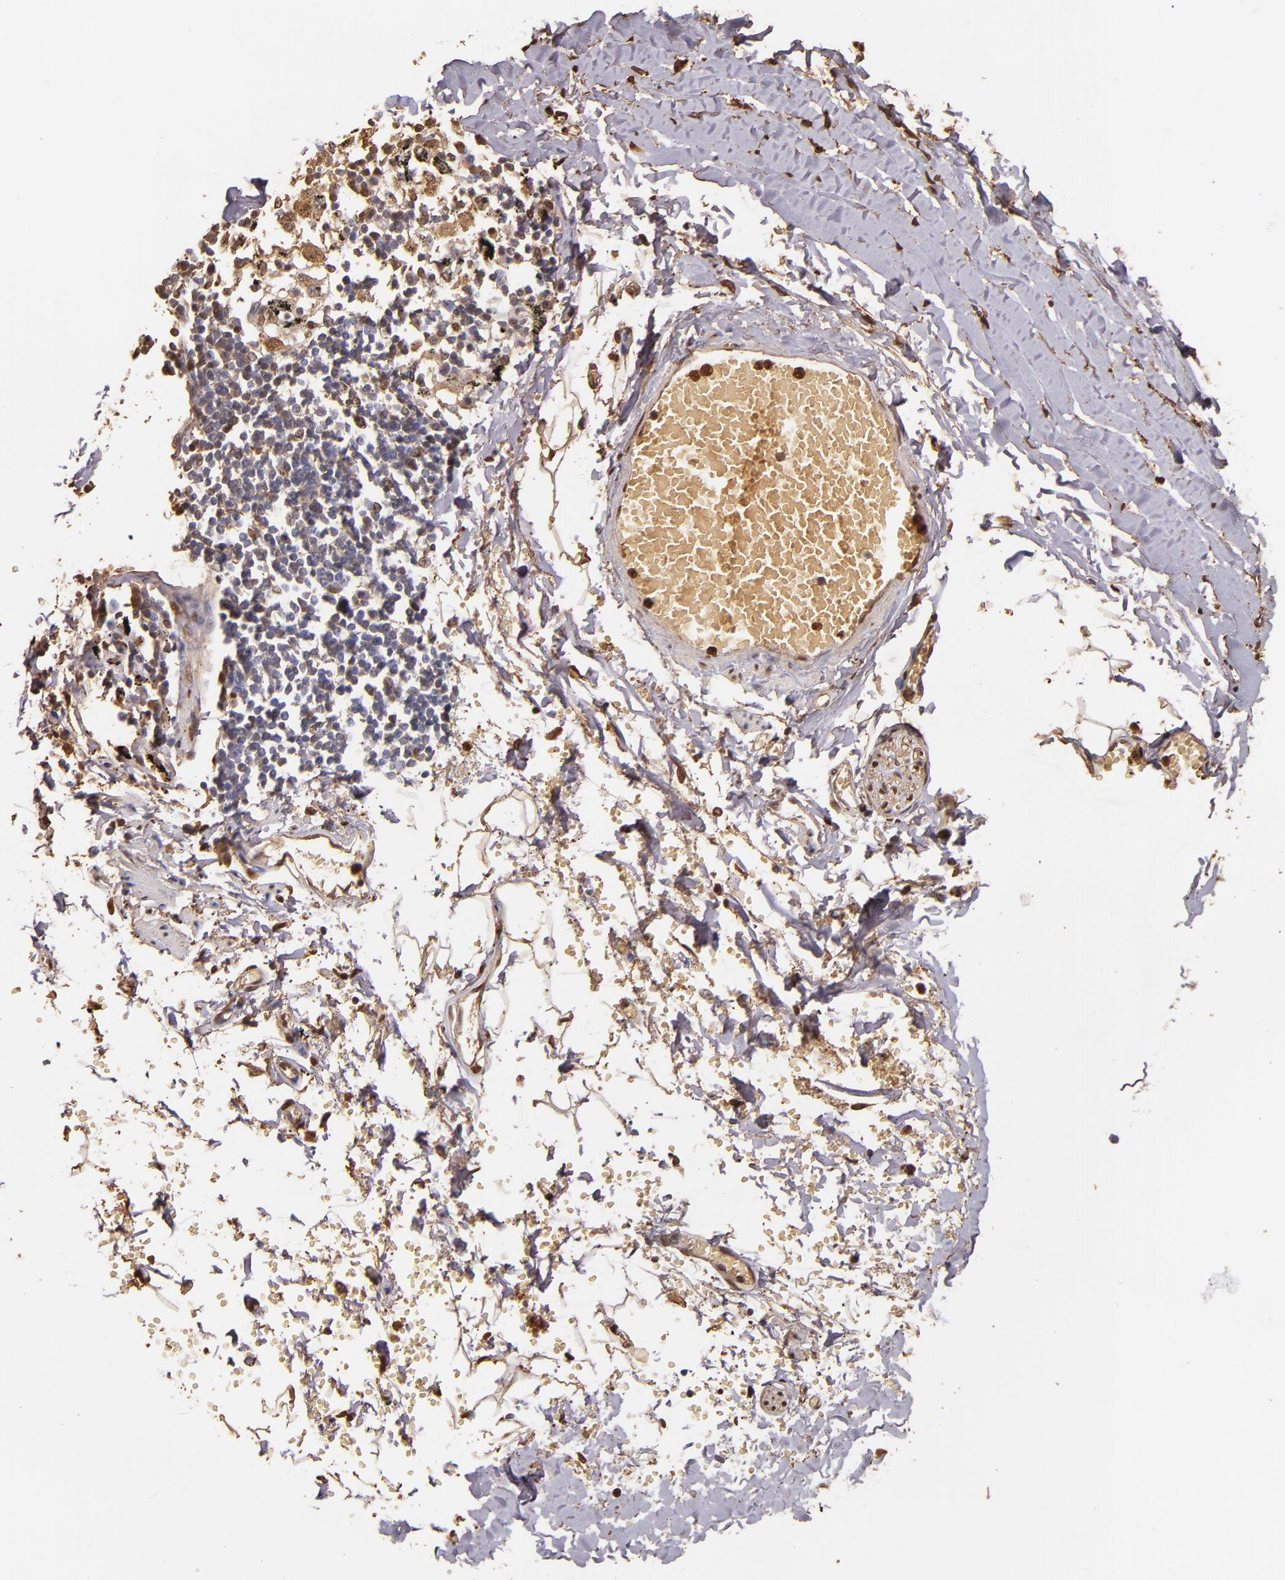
{"staining": {"intensity": "moderate", "quantity": ">75%", "location": "cytoplasmic/membranous,nuclear"}, "tissue": "adipose tissue", "cell_type": "Adipocytes", "image_type": "normal", "snomed": [{"axis": "morphology", "description": "Normal tissue, NOS"}, {"axis": "topography", "description": "Bronchus"}, {"axis": "topography", "description": "Lung"}], "caption": "A brown stain shows moderate cytoplasmic/membranous,nuclear staining of a protein in adipocytes of benign human adipose tissue.", "gene": "S100A6", "patient": {"sex": "female", "age": 56}}